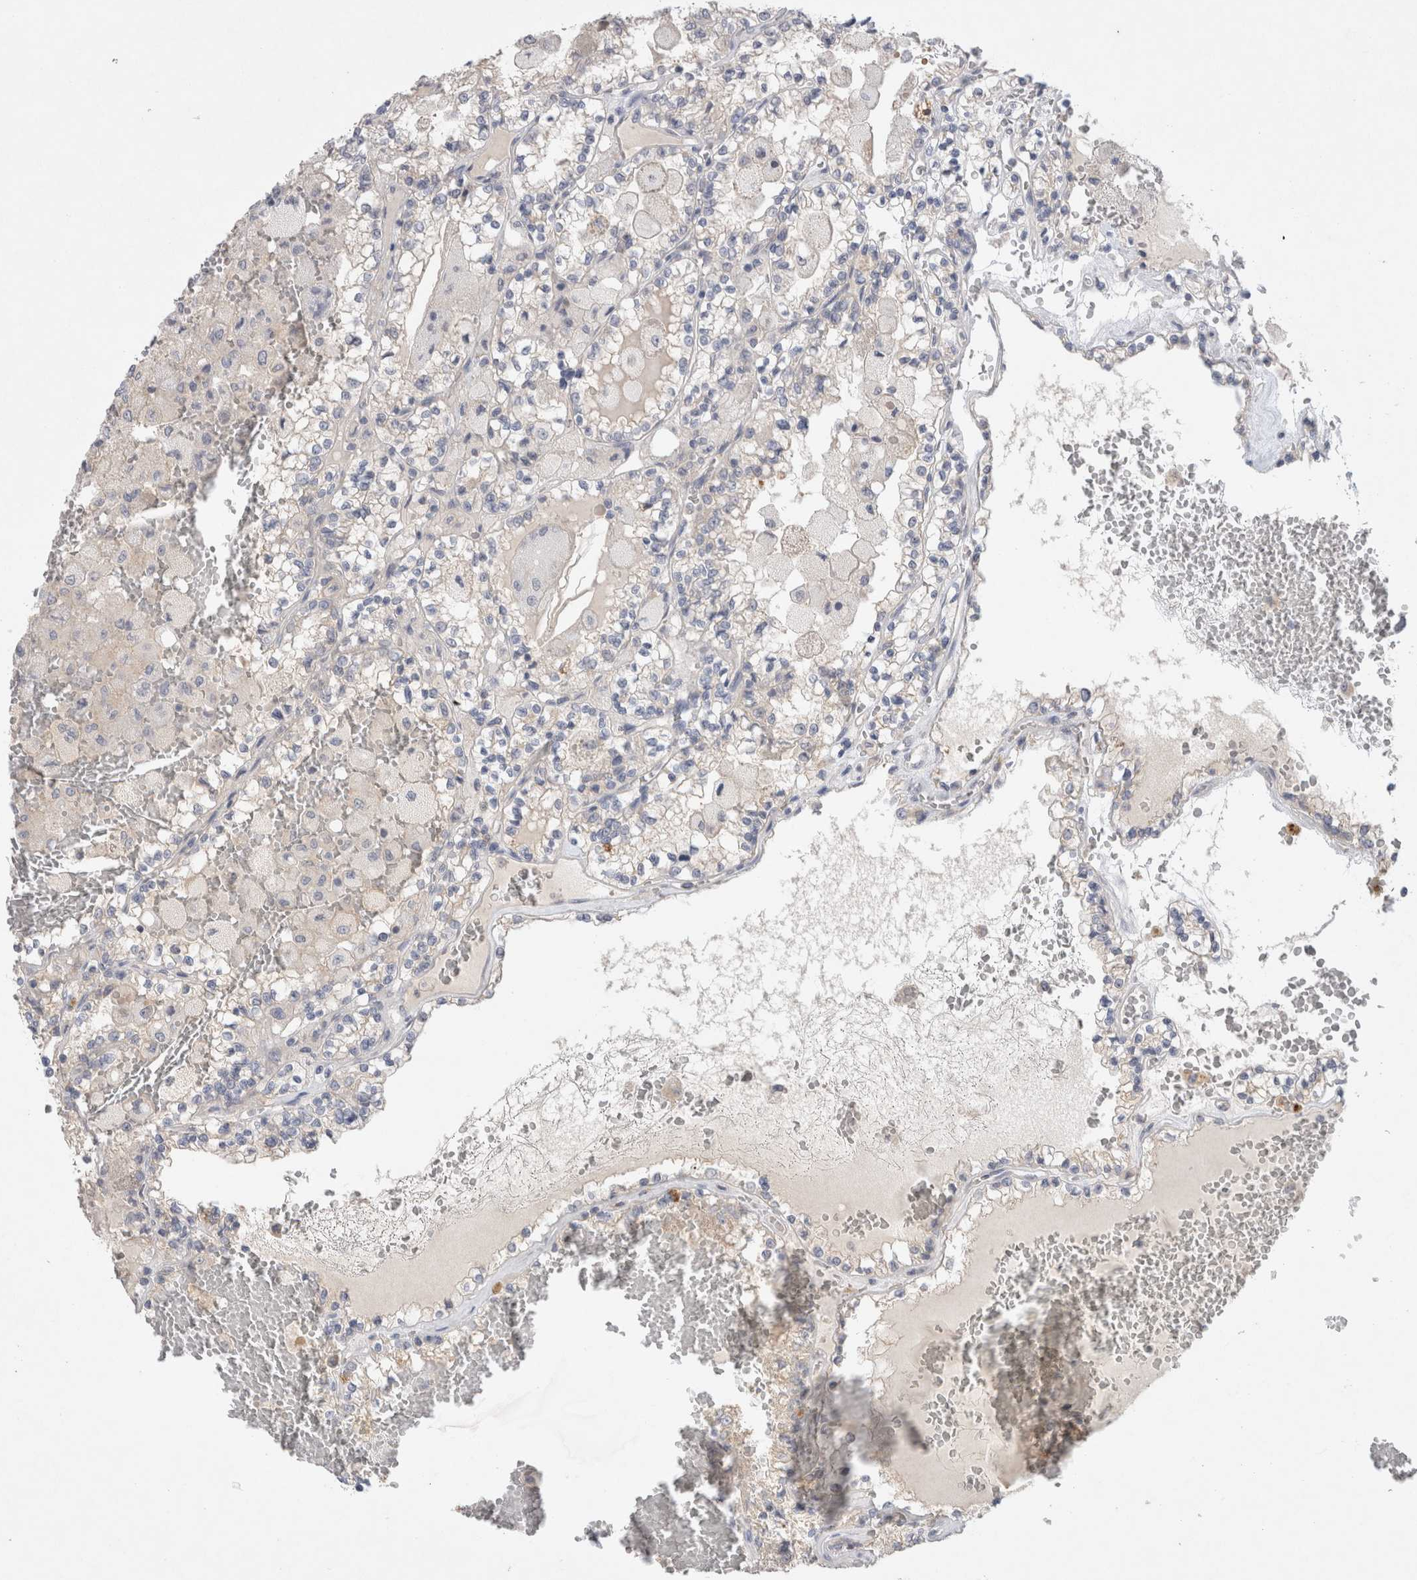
{"staining": {"intensity": "negative", "quantity": "none", "location": "none"}, "tissue": "renal cancer", "cell_type": "Tumor cells", "image_type": "cancer", "snomed": [{"axis": "morphology", "description": "Adenocarcinoma, NOS"}, {"axis": "topography", "description": "Kidney"}], "caption": "IHC image of adenocarcinoma (renal) stained for a protein (brown), which shows no staining in tumor cells. (DAB IHC visualized using brightfield microscopy, high magnification).", "gene": "GAS1", "patient": {"sex": "female", "age": 56}}